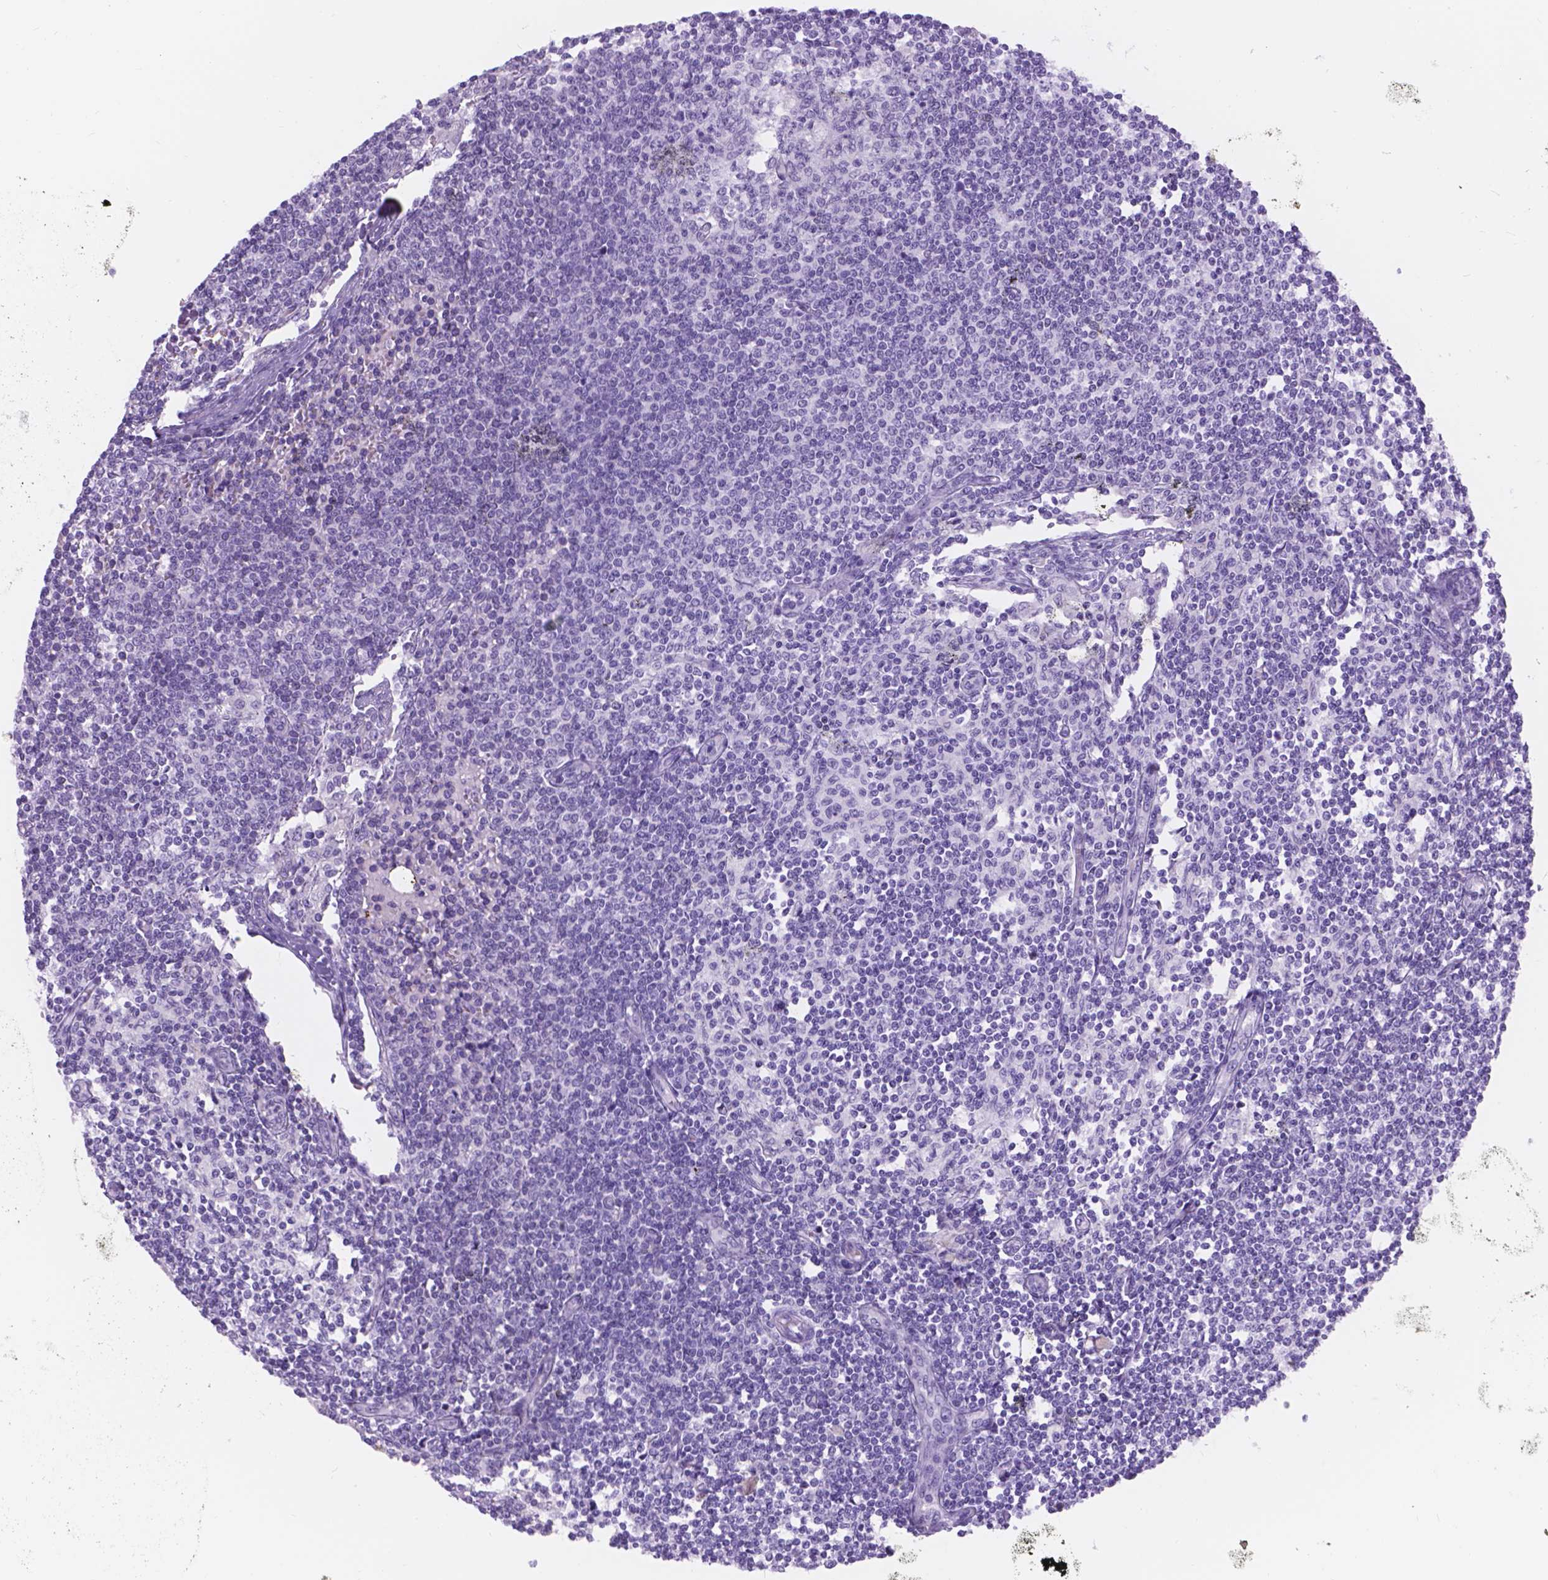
{"staining": {"intensity": "negative", "quantity": "none", "location": "none"}, "tissue": "lymph node", "cell_type": "Germinal center cells", "image_type": "normal", "snomed": [{"axis": "morphology", "description": "Normal tissue, NOS"}, {"axis": "topography", "description": "Lymph node"}], "caption": "Immunohistochemistry of unremarkable human lymph node exhibits no staining in germinal center cells. (Stains: DAB immunohistochemistry with hematoxylin counter stain, Microscopy: brightfield microscopy at high magnification).", "gene": "DCC", "patient": {"sex": "female", "age": 69}}